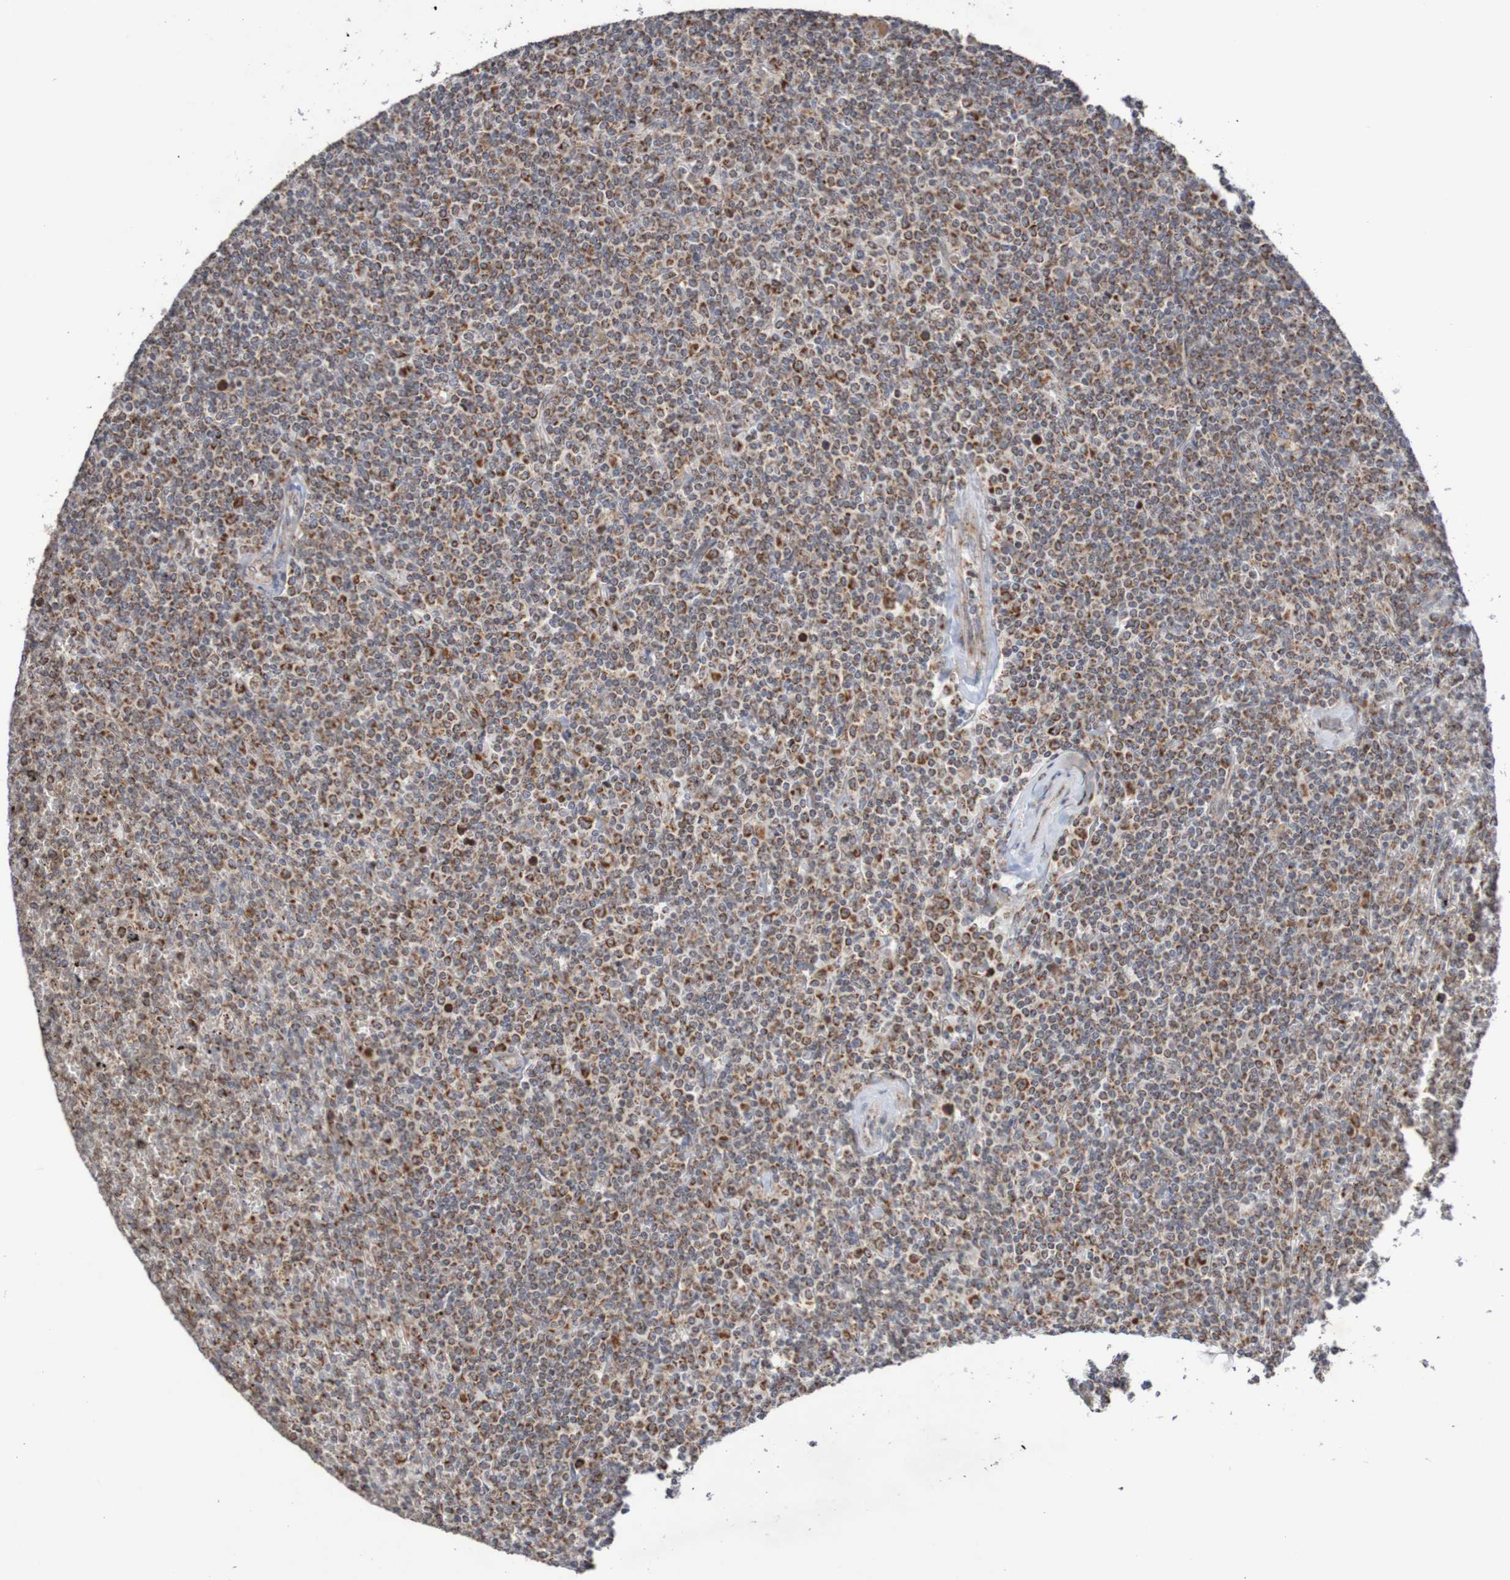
{"staining": {"intensity": "strong", "quantity": "25%-75%", "location": "cytoplasmic/membranous"}, "tissue": "lymphoma", "cell_type": "Tumor cells", "image_type": "cancer", "snomed": [{"axis": "morphology", "description": "Malignant lymphoma, non-Hodgkin's type, Low grade"}, {"axis": "topography", "description": "Spleen"}], "caption": "Strong cytoplasmic/membranous protein staining is appreciated in approximately 25%-75% of tumor cells in lymphoma.", "gene": "DVL1", "patient": {"sex": "female", "age": 19}}